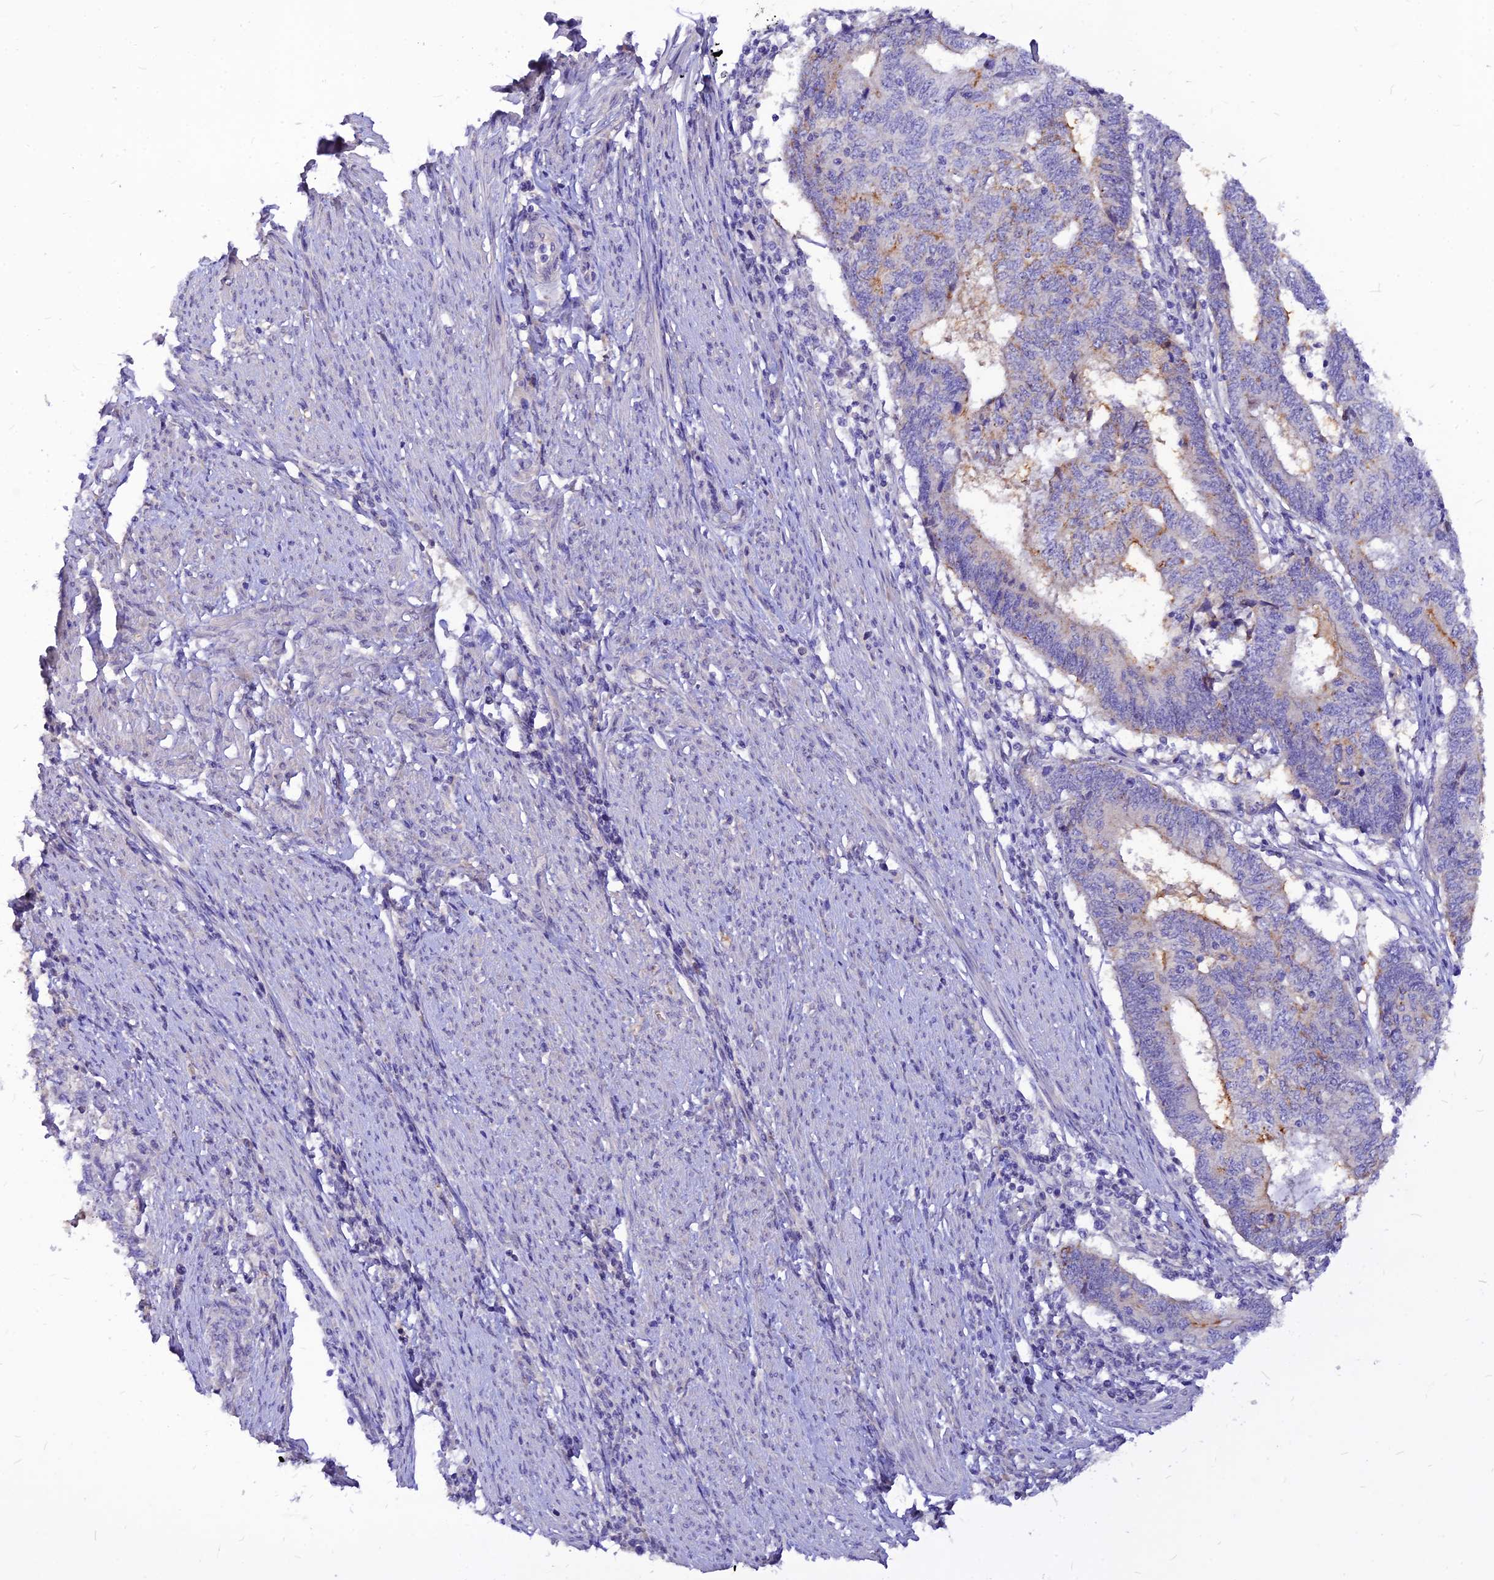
{"staining": {"intensity": "moderate", "quantity": "<25%", "location": "cytoplasmic/membranous"}, "tissue": "endometrial cancer", "cell_type": "Tumor cells", "image_type": "cancer", "snomed": [{"axis": "morphology", "description": "Adenocarcinoma, NOS"}, {"axis": "topography", "description": "Uterus"}, {"axis": "topography", "description": "Endometrium"}], "caption": "Tumor cells display low levels of moderate cytoplasmic/membranous expression in approximately <25% of cells in human endometrial adenocarcinoma. The protein of interest is shown in brown color, while the nuclei are stained blue.", "gene": "CZIB", "patient": {"sex": "female", "age": 70}}